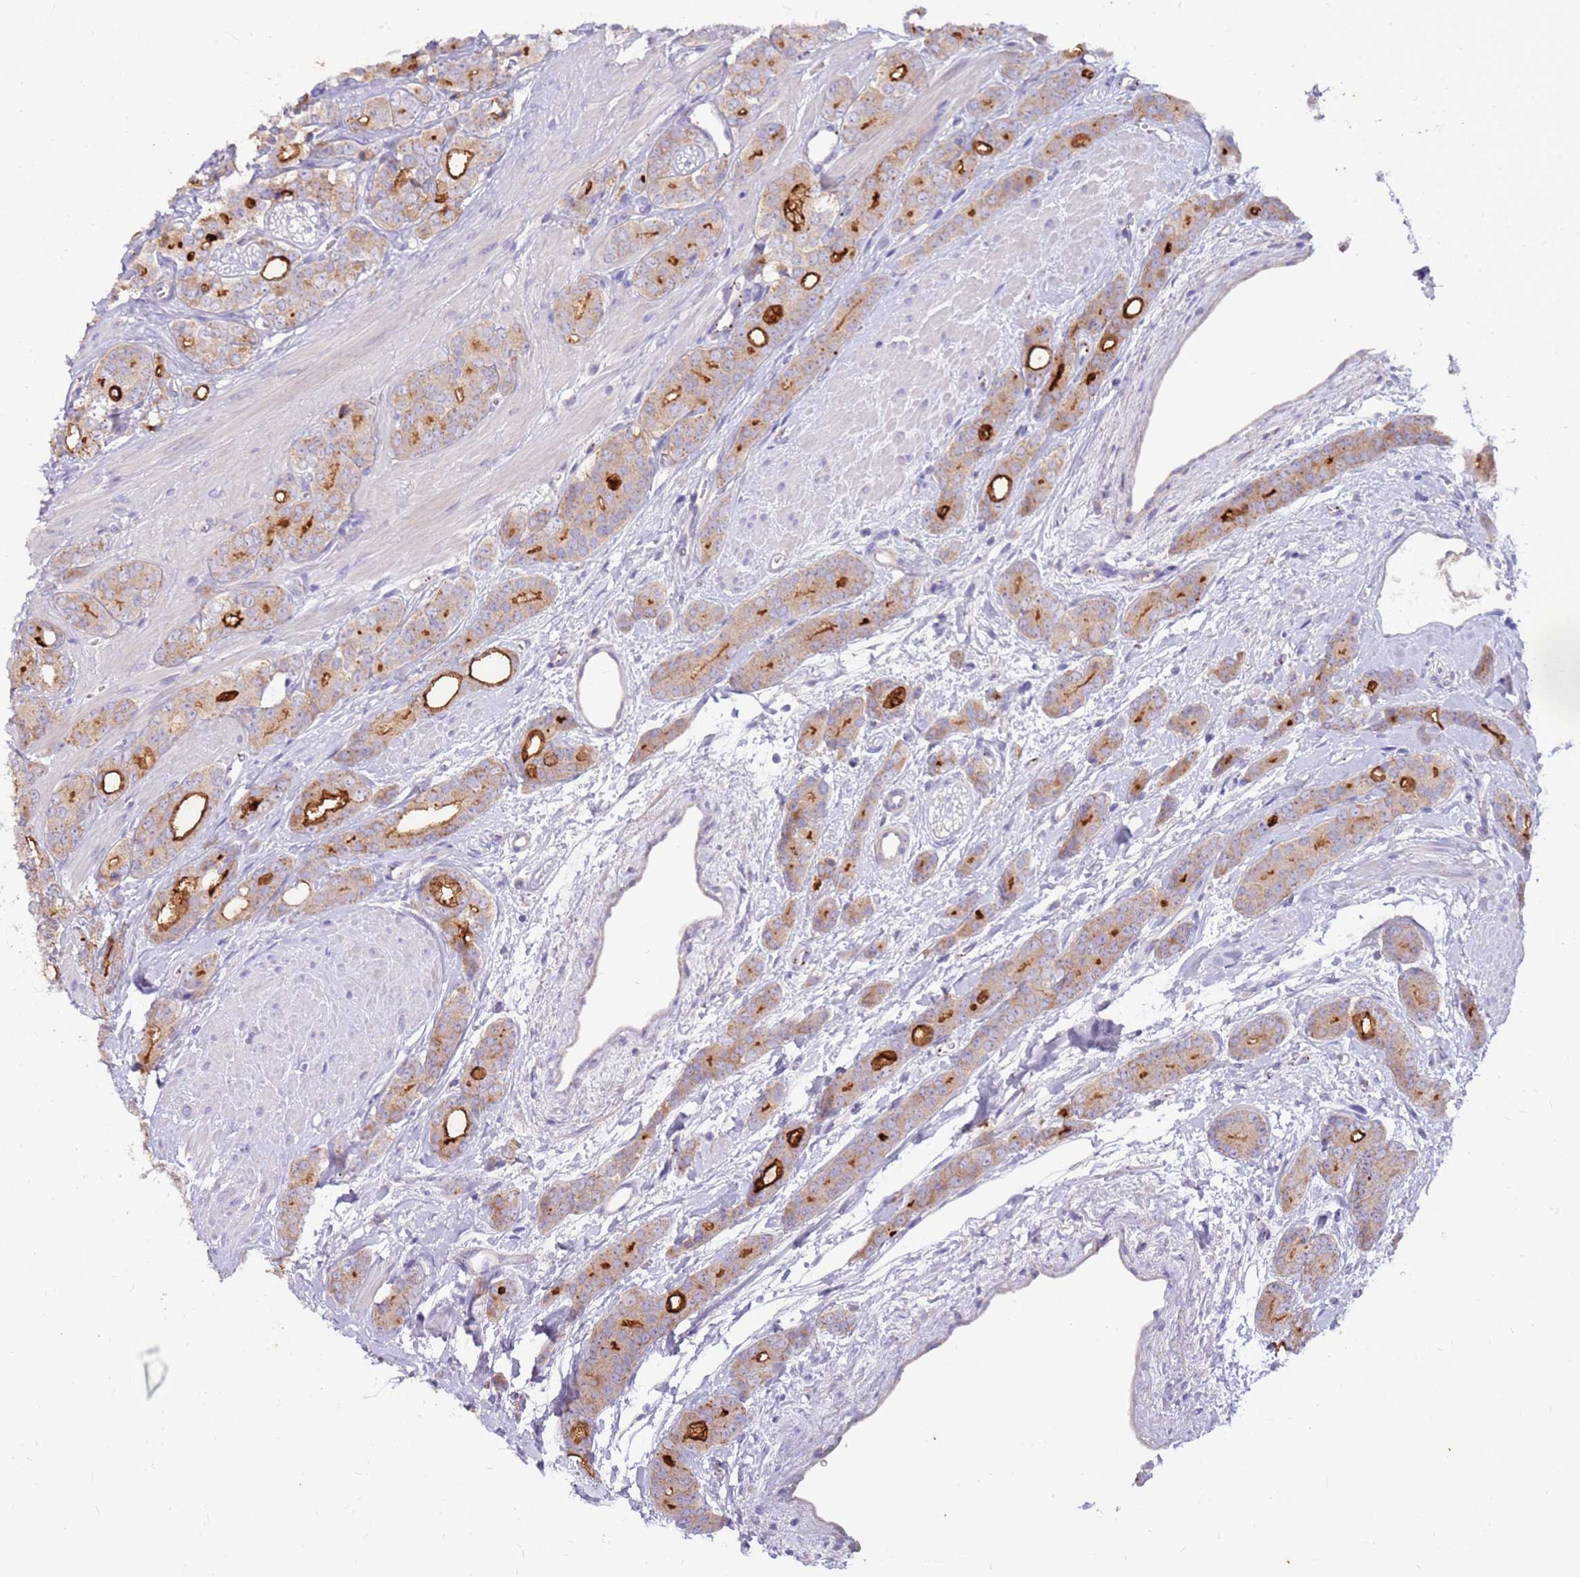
{"staining": {"intensity": "strong", "quantity": "<25%", "location": "cytoplasmic/membranous"}, "tissue": "prostate cancer", "cell_type": "Tumor cells", "image_type": "cancer", "snomed": [{"axis": "morphology", "description": "Adenocarcinoma, High grade"}, {"axis": "topography", "description": "Prostate"}], "caption": "Immunohistochemical staining of human prostate cancer demonstrates strong cytoplasmic/membranous protein positivity in about <25% of tumor cells.", "gene": "SLC44A4", "patient": {"sex": "male", "age": 62}}